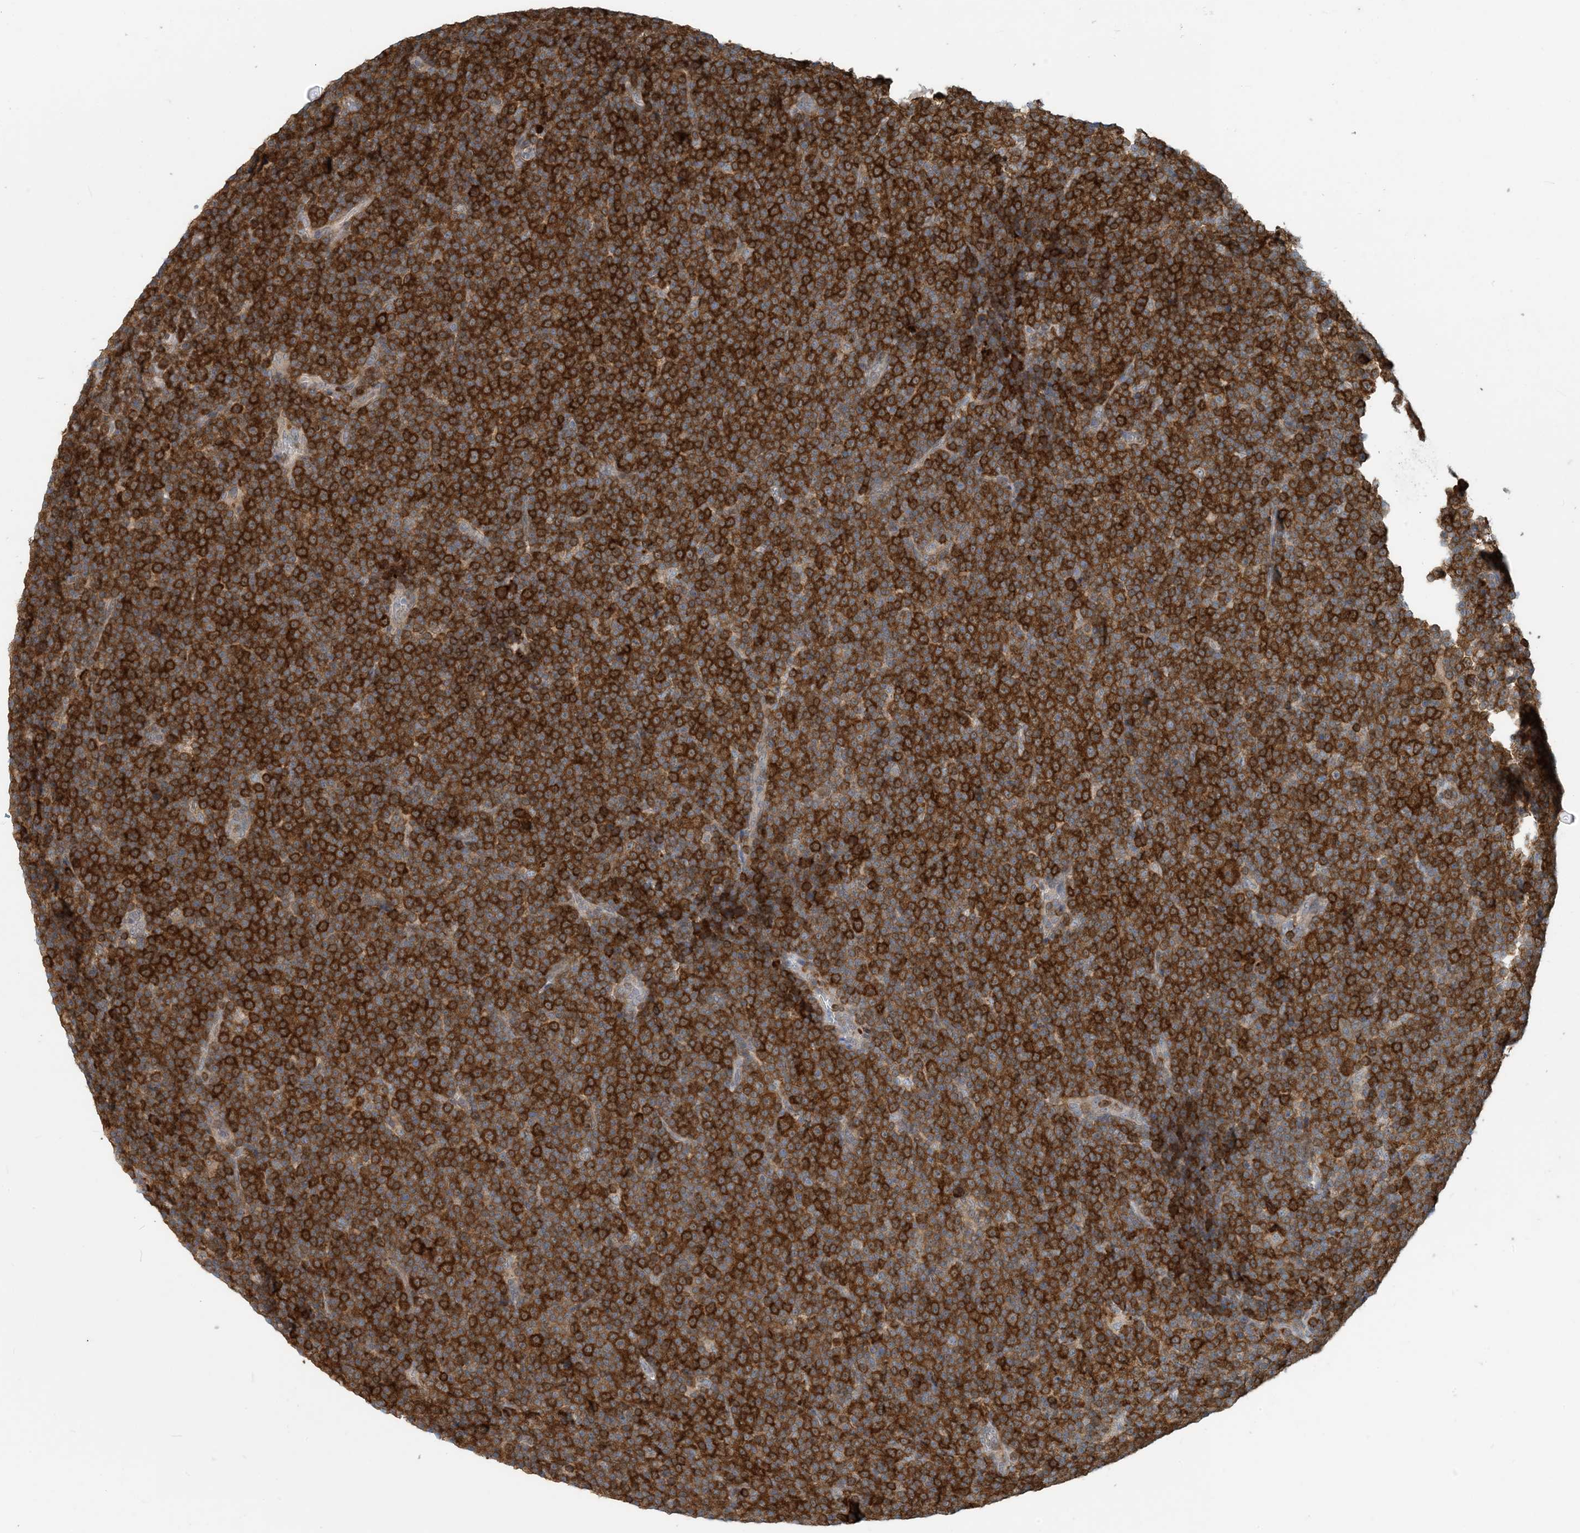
{"staining": {"intensity": "strong", "quantity": ">75%", "location": "cytoplasmic/membranous"}, "tissue": "lymphoma", "cell_type": "Tumor cells", "image_type": "cancer", "snomed": [{"axis": "morphology", "description": "Malignant lymphoma, non-Hodgkin's type, Low grade"}, {"axis": "topography", "description": "Lymph node"}], "caption": "Strong cytoplasmic/membranous protein expression is appreciated in approximately >75% of tumor cells in lymphoma. The staining was performed using DAB (3,3'-diaminobenzidine), with brown indicating positive protein expression. Nuclei are stained blue with hematoxylin.", "gene": "ZC3H12A", "patient": {"sex": "female", "age": 67}}